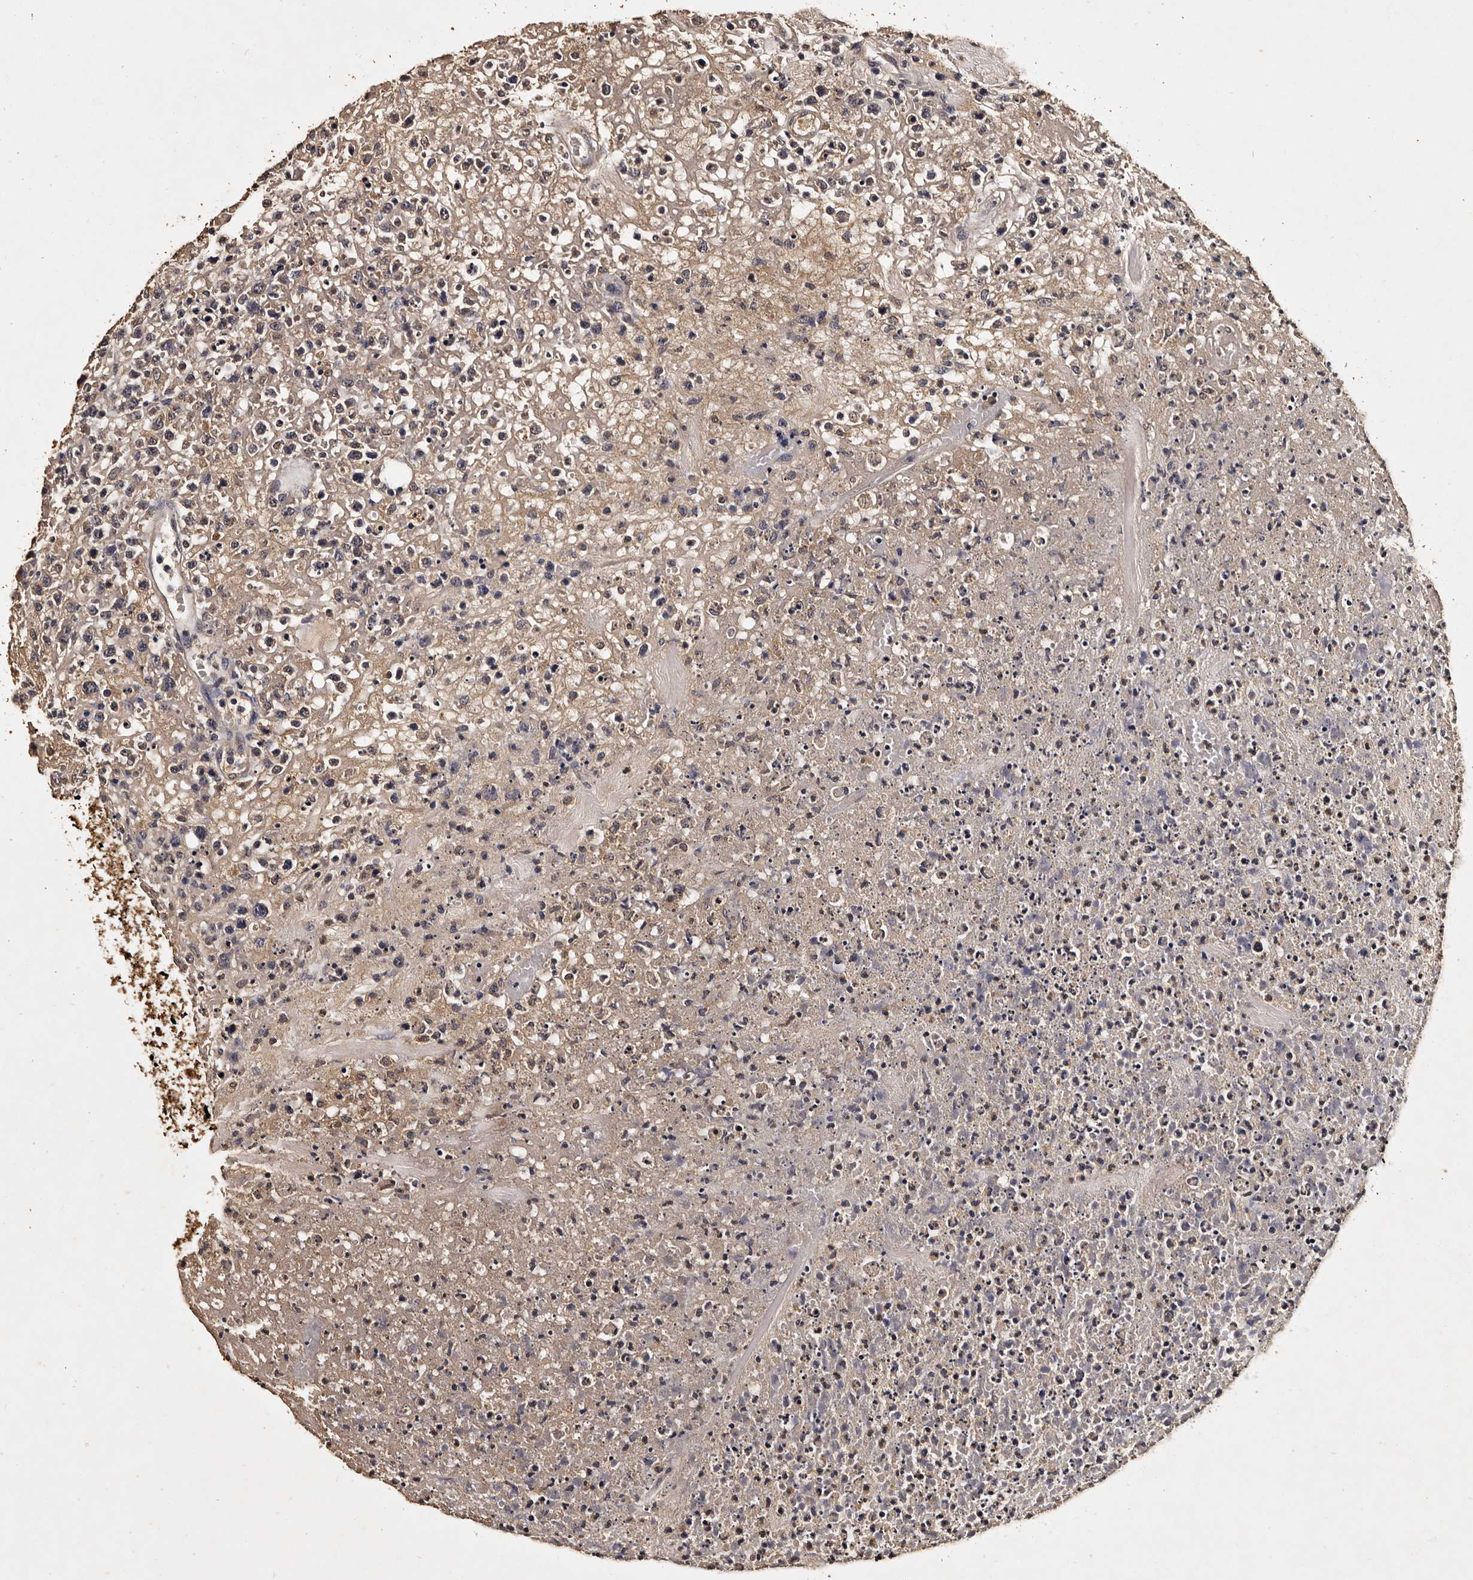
{"staining": {"intensity": "negative", "quantity": "none", "location": "none"}, "tissue": "lymphoma", "cell_type": "Tumor cells", "image_type": "cancer", "snomed": [{"axis": "morphology", "description": "Malignant lymphoma, non-Hodgkin's type, High grade"}, {"axis": "topography", "description": "Colon"}], "caption": "The photomicrograph demonstrates no significant staining in tumor cells of lymphoma. (Immunohistochemistry (ihc), brightfield microscopy, high magnification).", "gene": "PARS2", "patient": {"sex": "female", "age": 53}}